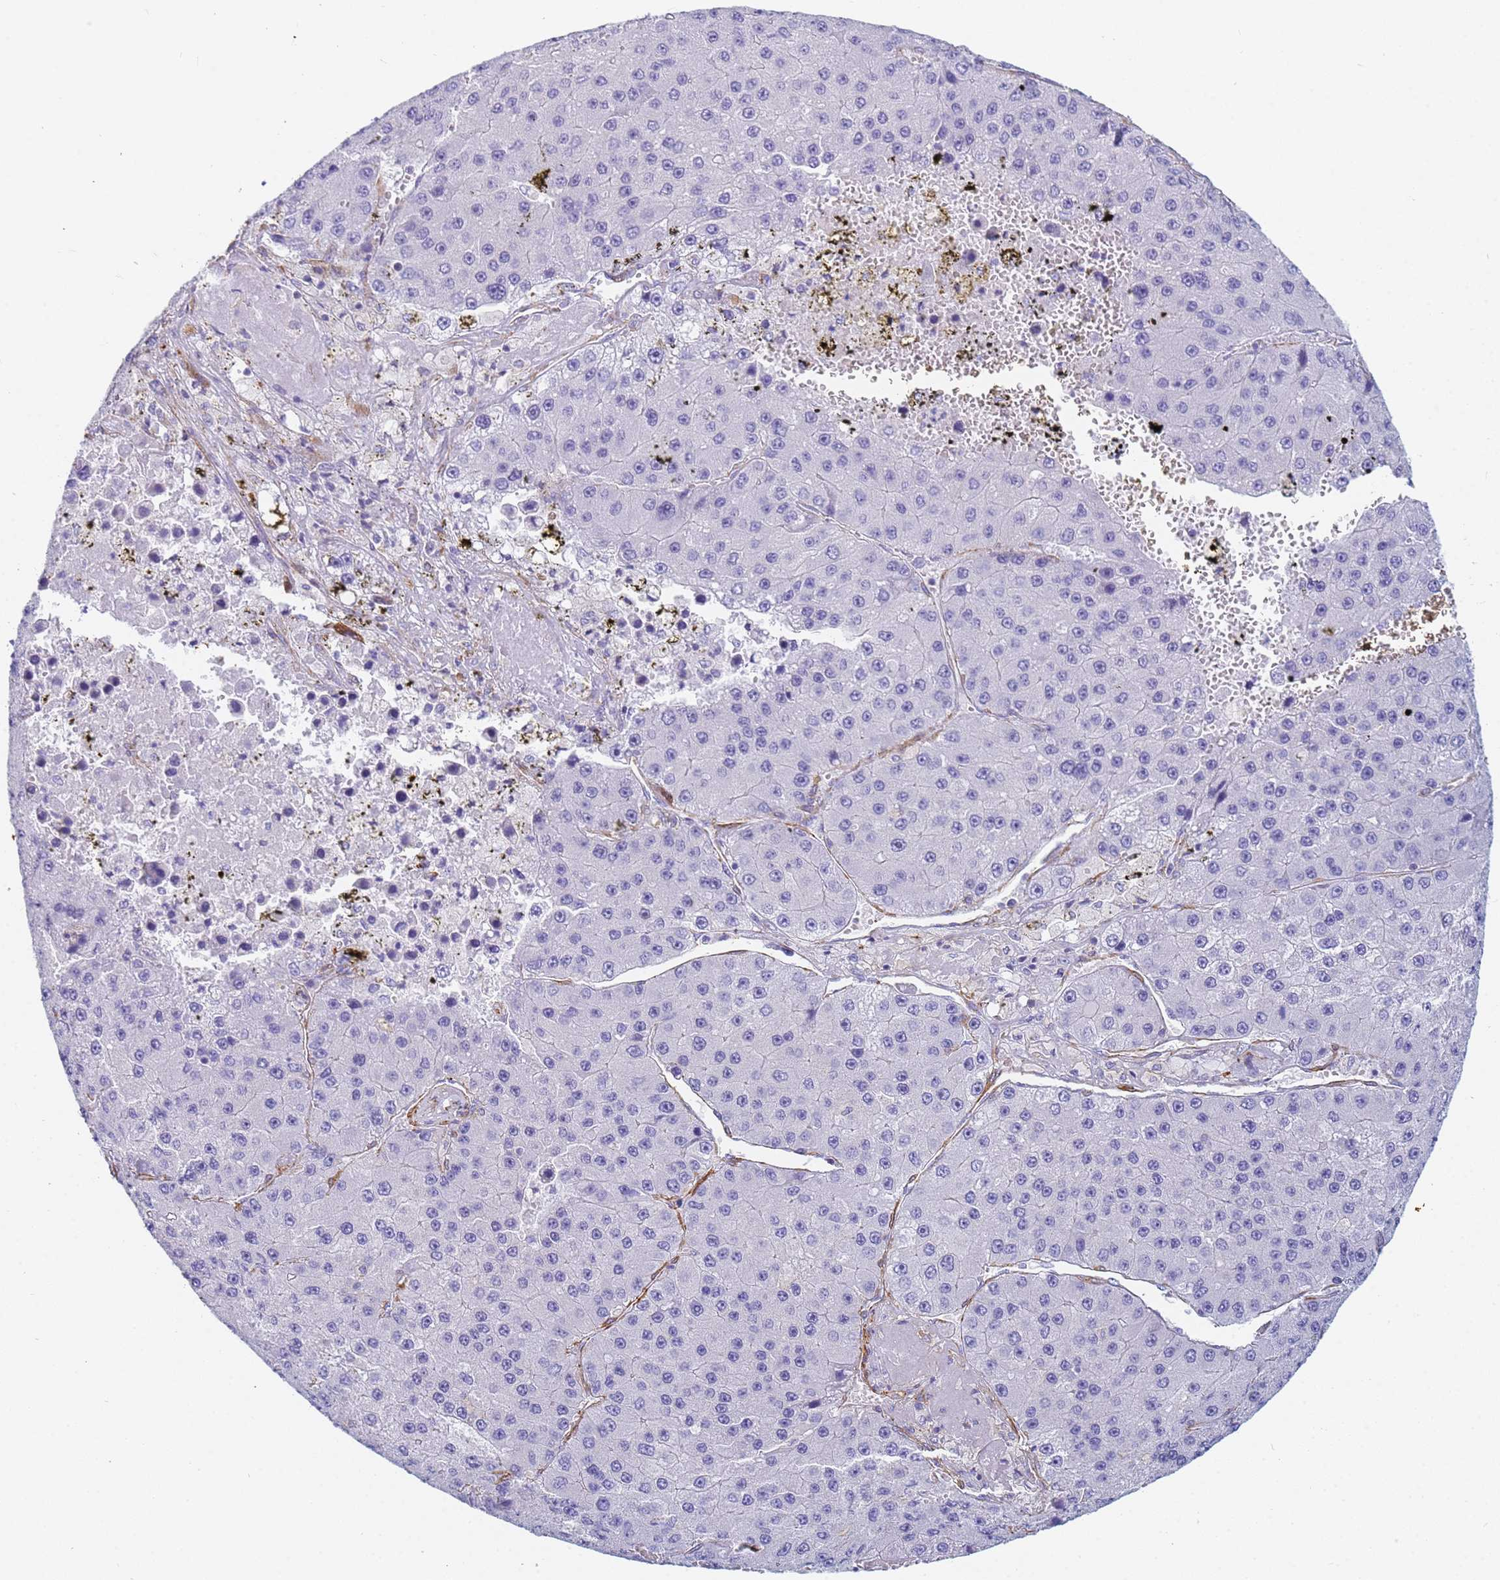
{"staining": {"intensity": "negative", "quantity": "none", "location": "none"}, "tissue": "liver cancer", "cell_type": "Tumor cells", "image_type": "cancer", "snomed": [{"axis": "morphology", "description": "Carcinoma, Hepatocellular, NOS"}, {"axis": "topography", "description": "Liver"}], "caption": "Liver cancer was stained to show a protein in brown. There is no significant positivity in tumor cells.", "gene": "TPM1", "patient": {"sex": "female", "age": 73}}